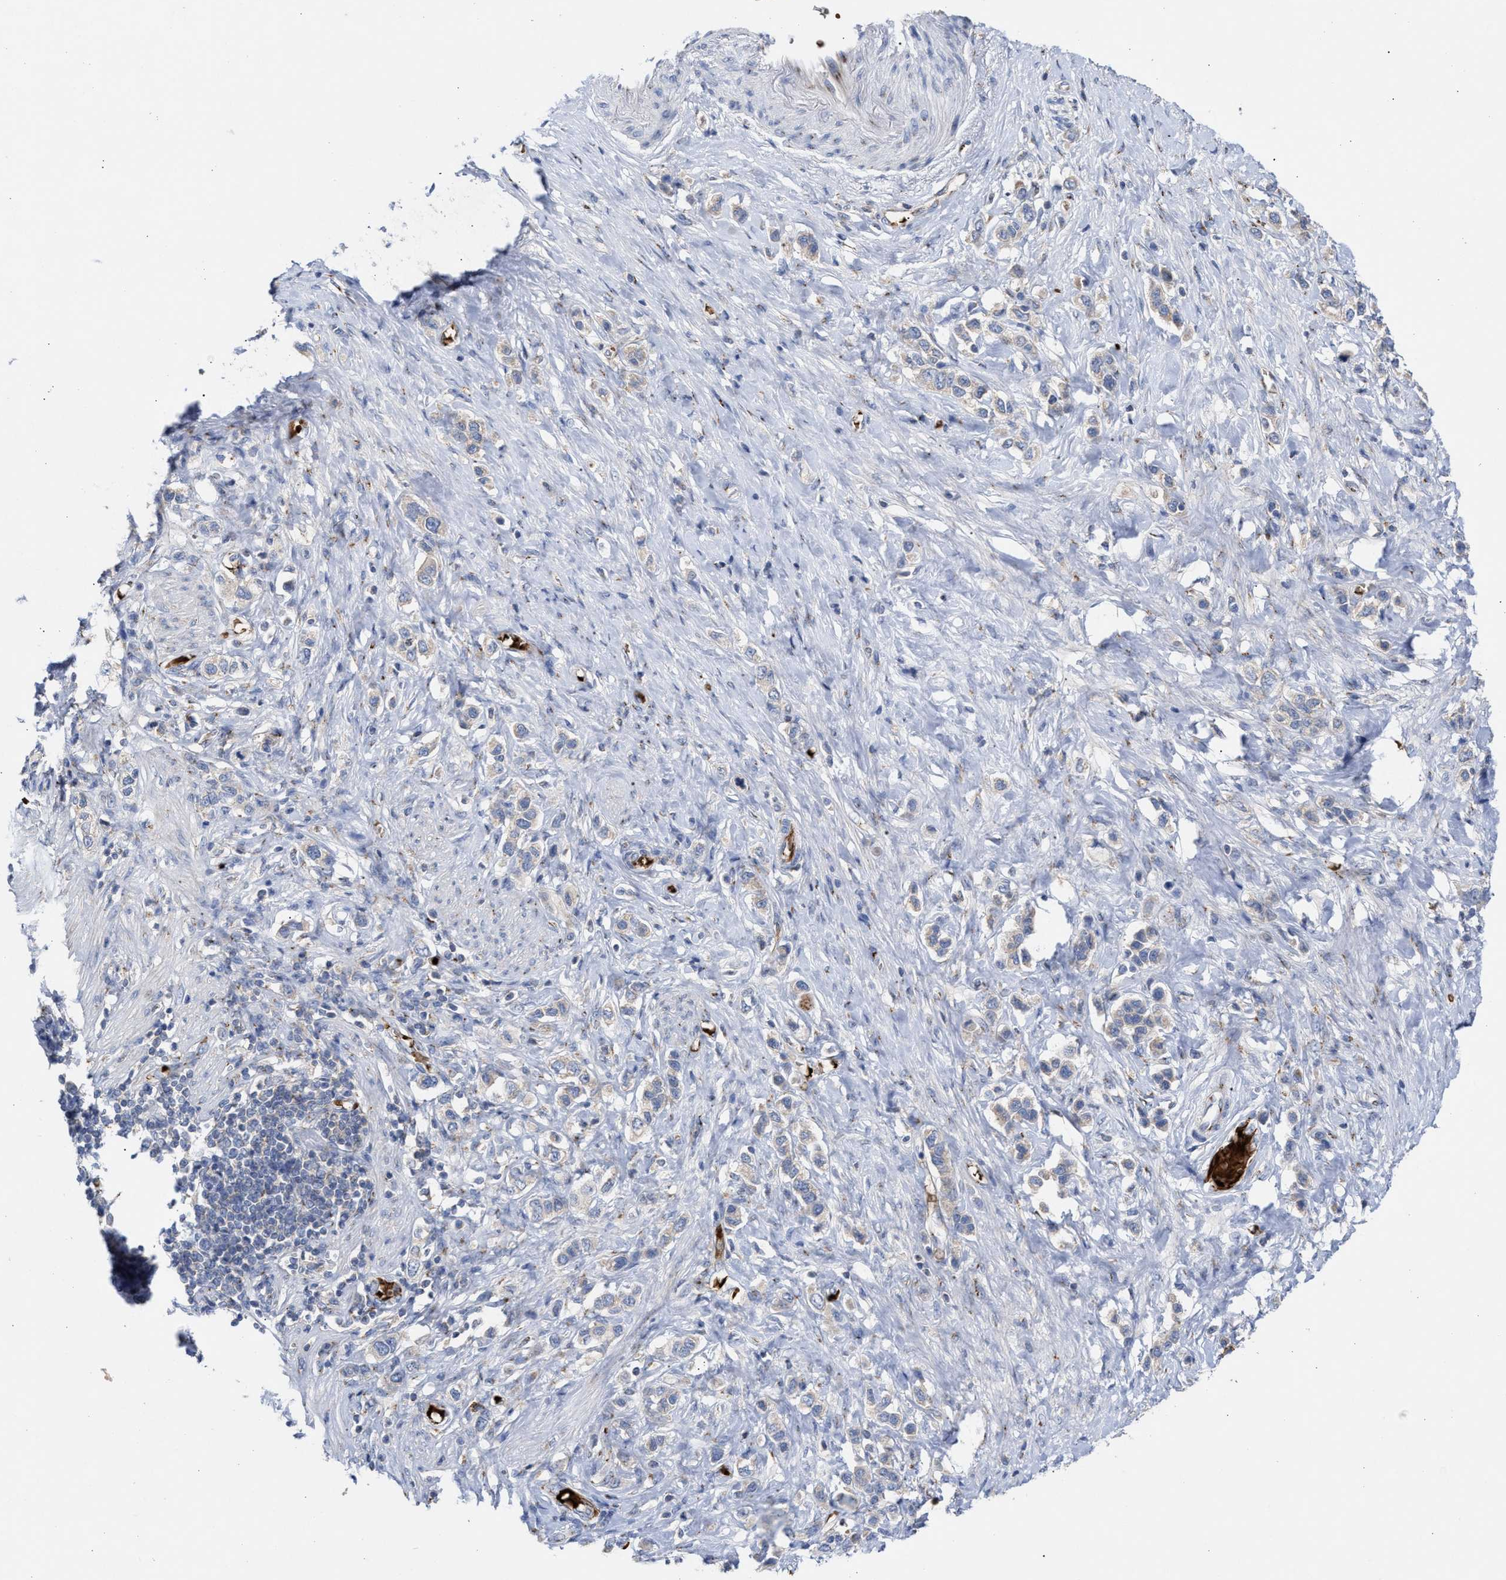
{"staining": {"intensity": "negative", "quantity": "none", "location": "none"}, "tissue": "stomach cancer", "cell_type": "Tumor cells", "image_type": "cancer", "snomed": [{"axis": "morphology", "description": "Adenocarcinoma, NOS"}, {"axis": "topography", "description": "Stomach"}], "caption": "This is a histopathology image of immunohistochemistry staining of adenocarcinoma (stomach), which shows no staining in tumor cells.", "gene": "CCL2", "patient": {"sex": "female", "age": 65}}